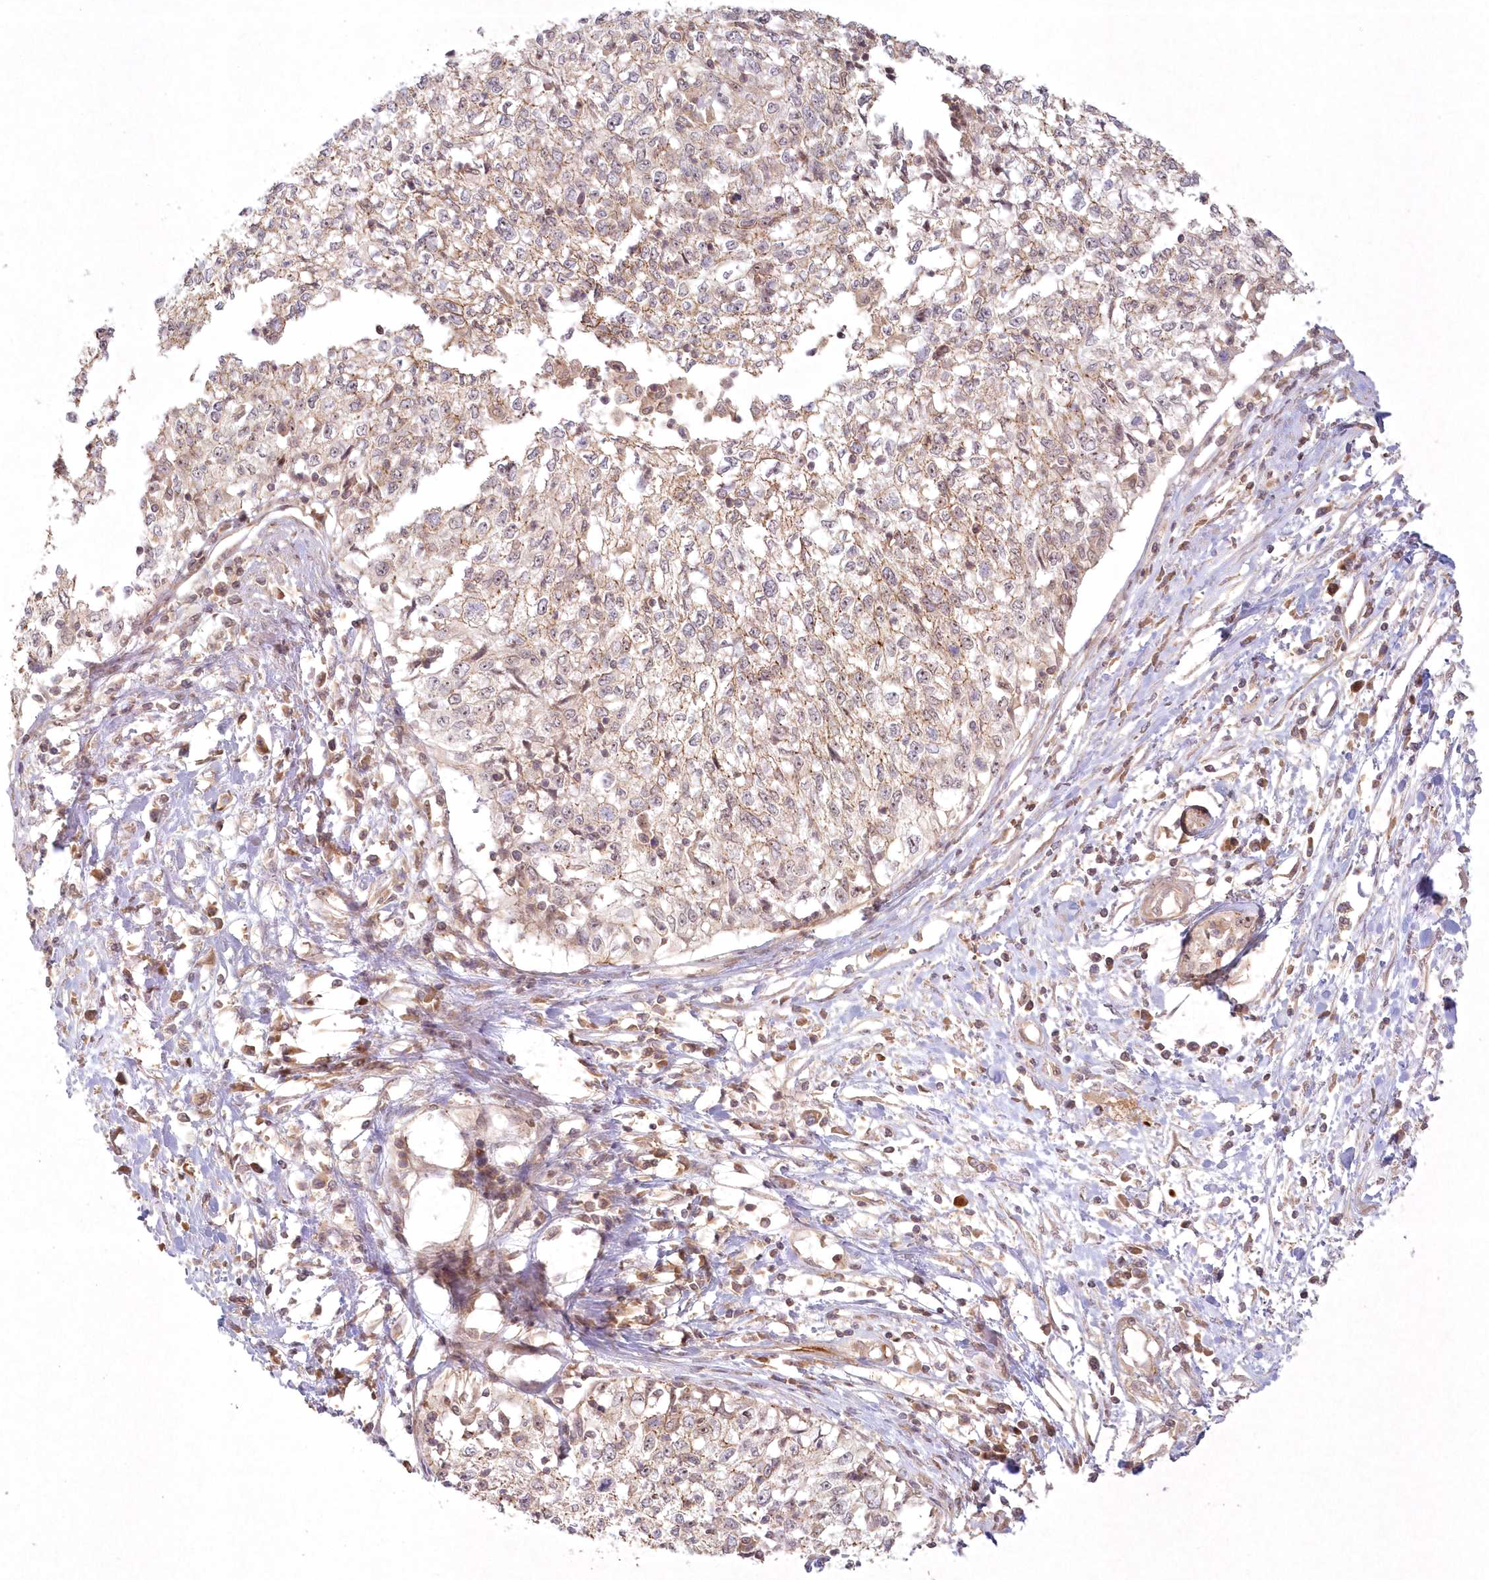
{"staining": {"intensity": "weak", "quantity": "25%-75%", "location": "cytoplasmic/membranous"}, "tissue": "cervical cancer", "cell_type": "Tumor cells", "image_type": "cancer", "snomed": [{"axis": "morphology", "description": "Squamous cell carcinoma, NOS"}, {"axis": "topography", "description": "Cervix"}], "caption": "A micrograph of human squamous cell carcinoma (cervical) stained for a protein shows weak cytoplasmic/membranous brown staining in tumor cells.", "gene": "TOGARAM2", "patient": {"sex": "female", "age": 57}}